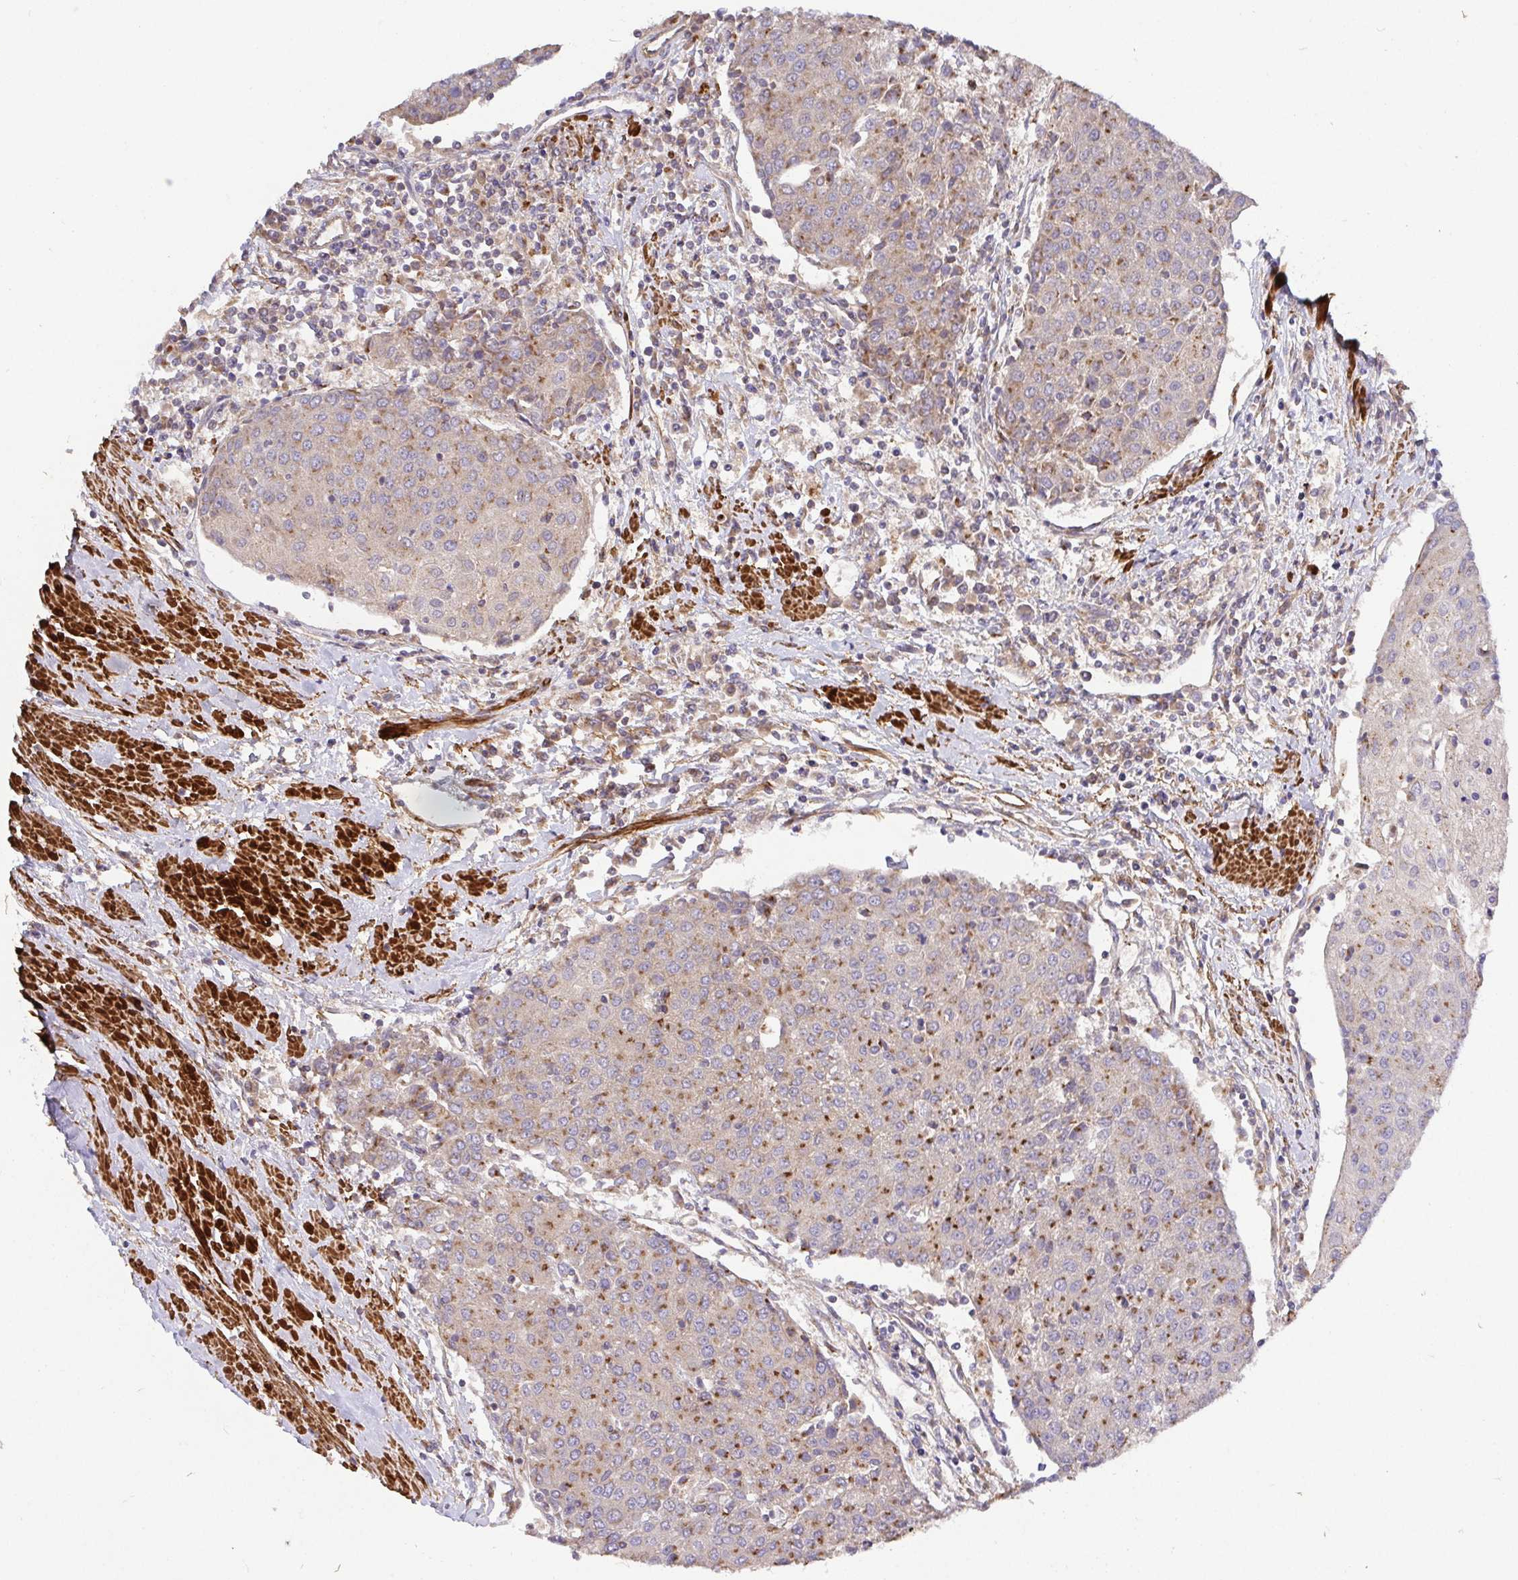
{"staining": {"intensity": "moderate", "quantity": "25%-75%", "location": "cytoplasmic/membranous"}, "tissue": "urothelial cancer", "cell_type": "Tumor cells", "image_type": "cancer", "snomed": [{"axis": "morphology", "description": "Urothelial carcinoma, High grade"}, {"axis": "topography", "description": "Urinary bladder"}], "caption": "Urothelial cancer tissue displays moderate cytoplasmic/membranous expression in about 25%-75% of tumor cells (Brightfield microscopy of DAB IHC at high magnification).", "gene": "TM9SF4", "patient": {"sex": "female", "age": 85}}